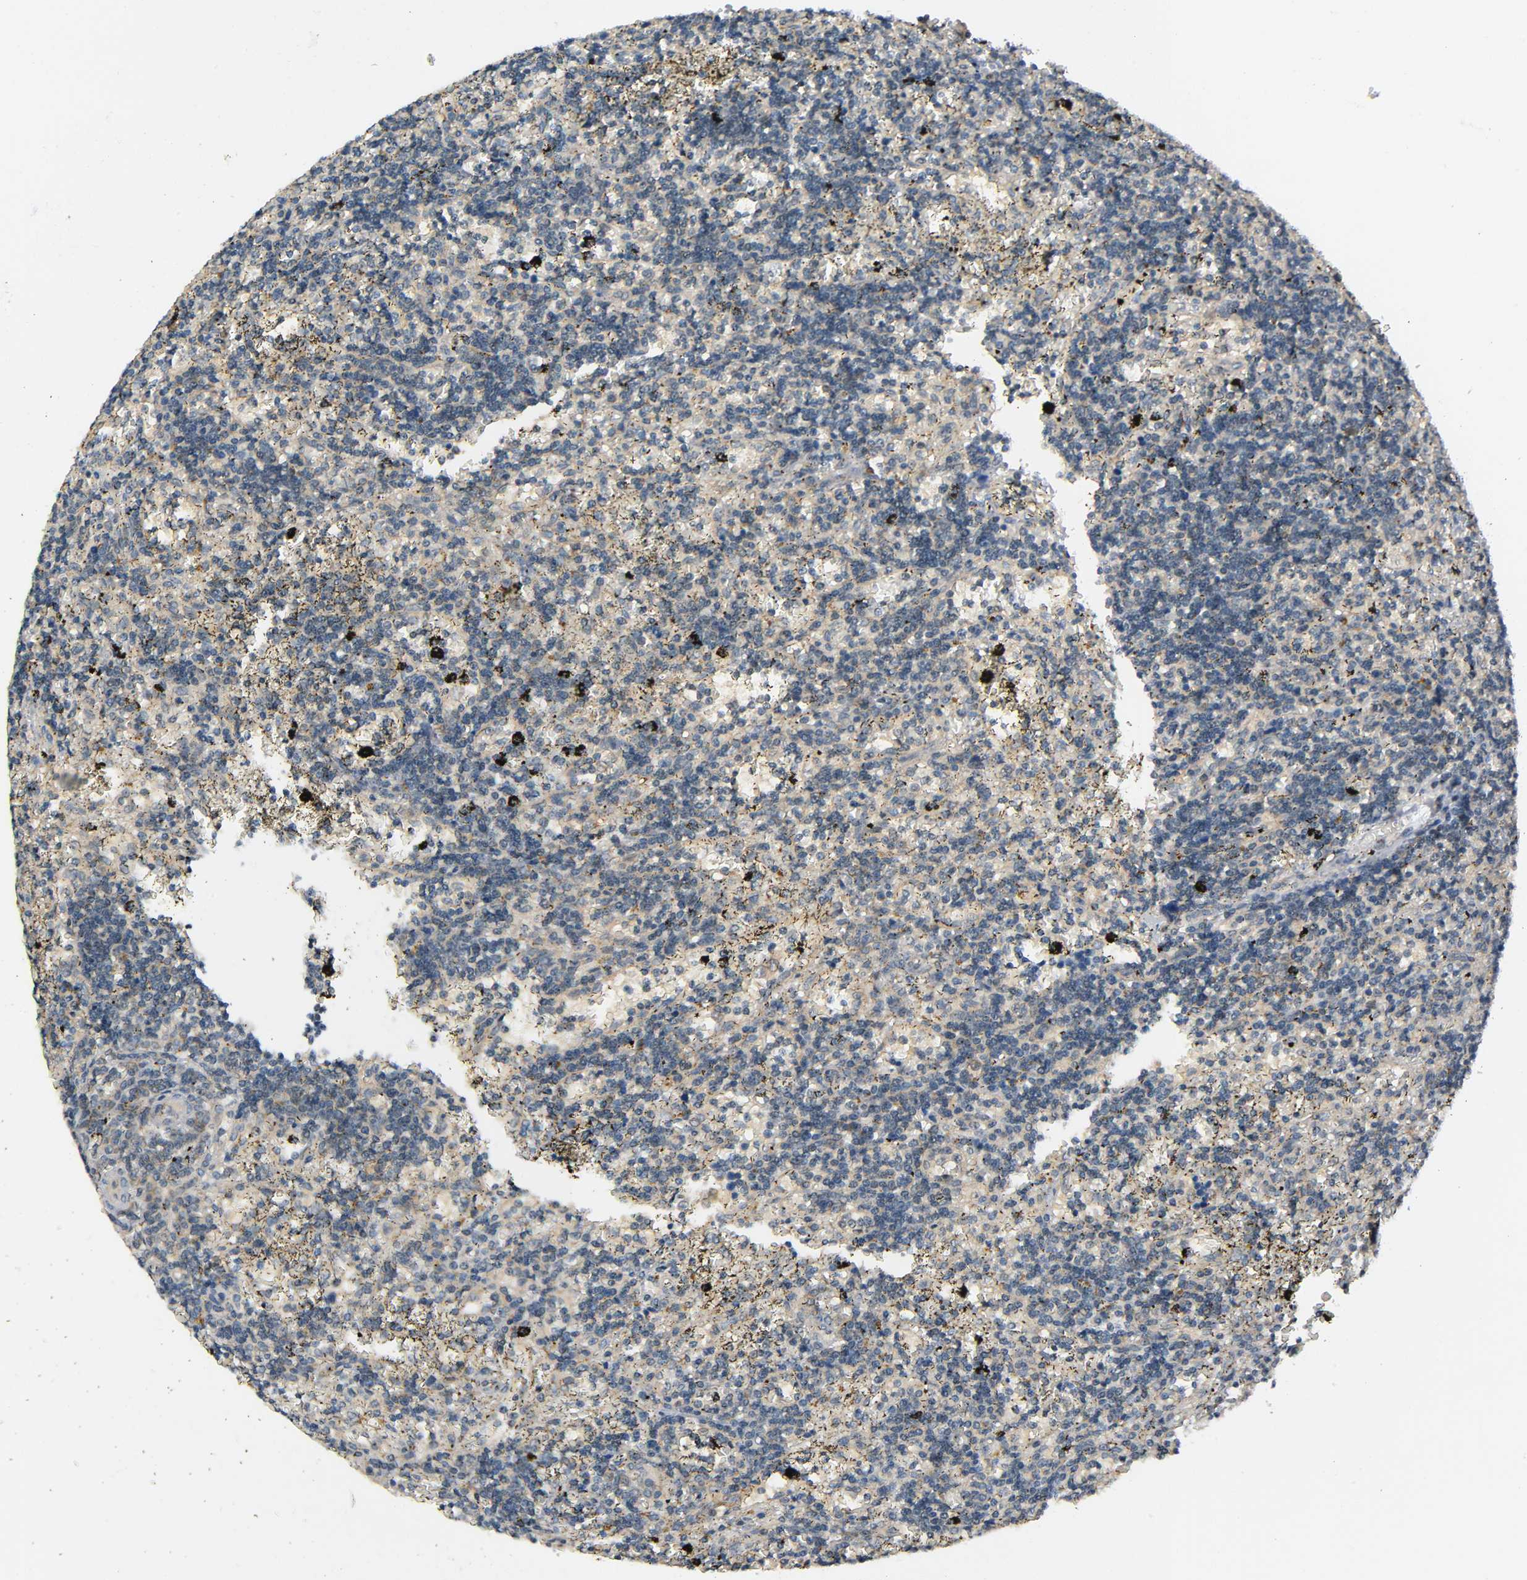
{"staining": {"intensity": "weak", "quantity": "<25%", "location": "cytoplasmic/membranous"}, "tissue": "lymphoma", "cell_type": "Tumor cells", "image_type": "cancer", "snomed": [{"axis": "morphology", "description": "Malignant lymphoma, non-Hodgkin's type, Low grade"}, {"axis": "topography", "description": "Spleen"}], "caption": "IHC micrograph of neoplastic tissue: malignant lymphoma, non-Hodgkin's type (low-grade) stained with DAB displays no significant protein expression in tumor cells.", "gene": "MAPK8", "patient": {"sex": "male", "age": 60}}